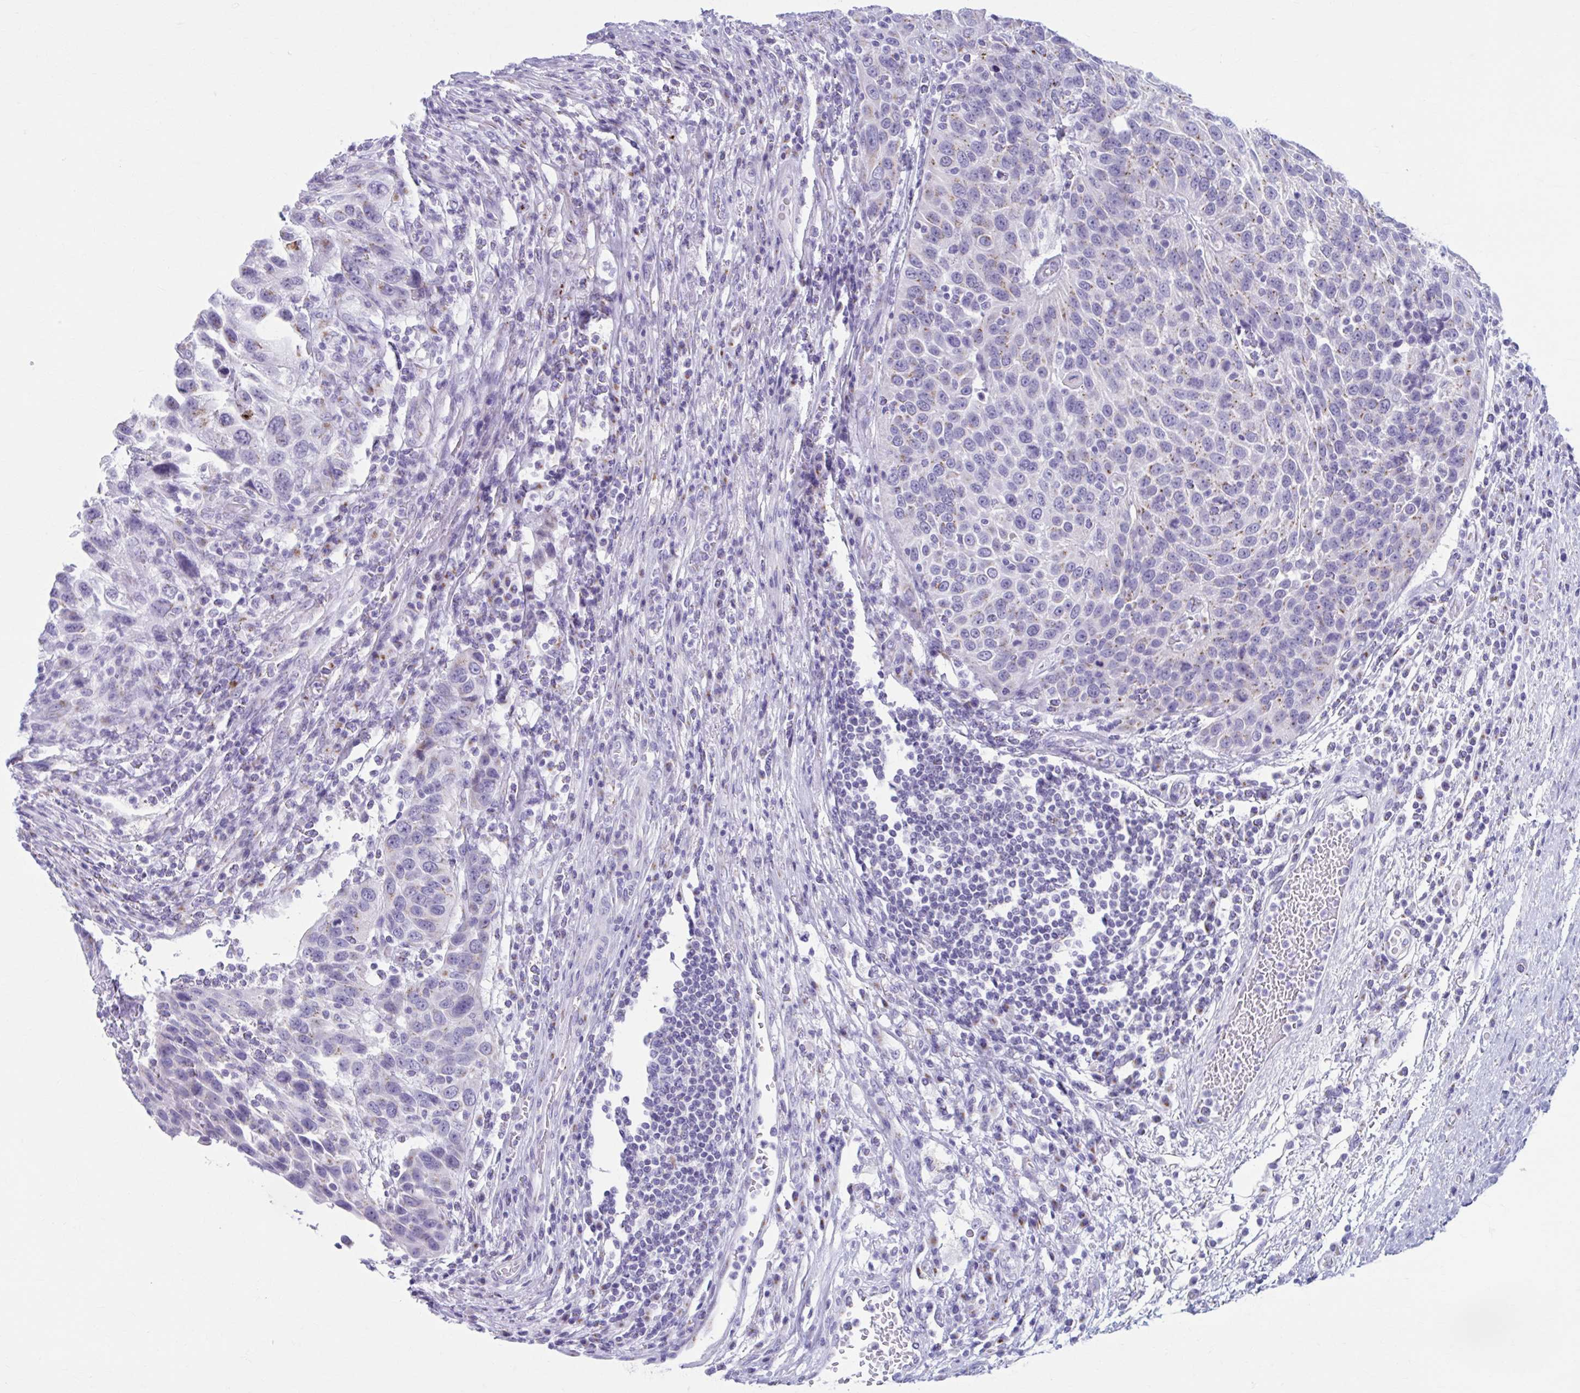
{"staining": {"intensity": "weak", "quantity": "<25%", "location": "cytoplasmic/membranous"}, "tissue": "urothelial cancer", "cell_type": "Tumor cells", "image_type": "cancer", "snomed": [{"axis": "morphology", "description": "Urothelial carcinoma, High grade"}, {"axis": "topography", "description": "Urinary bladder"}], "caption": "This is an IHC micrograph of urothelial cancer. There is no expression in tumor cells.", "gene": "KCNE2", "patient": {"sex": "female", "age": 70}}